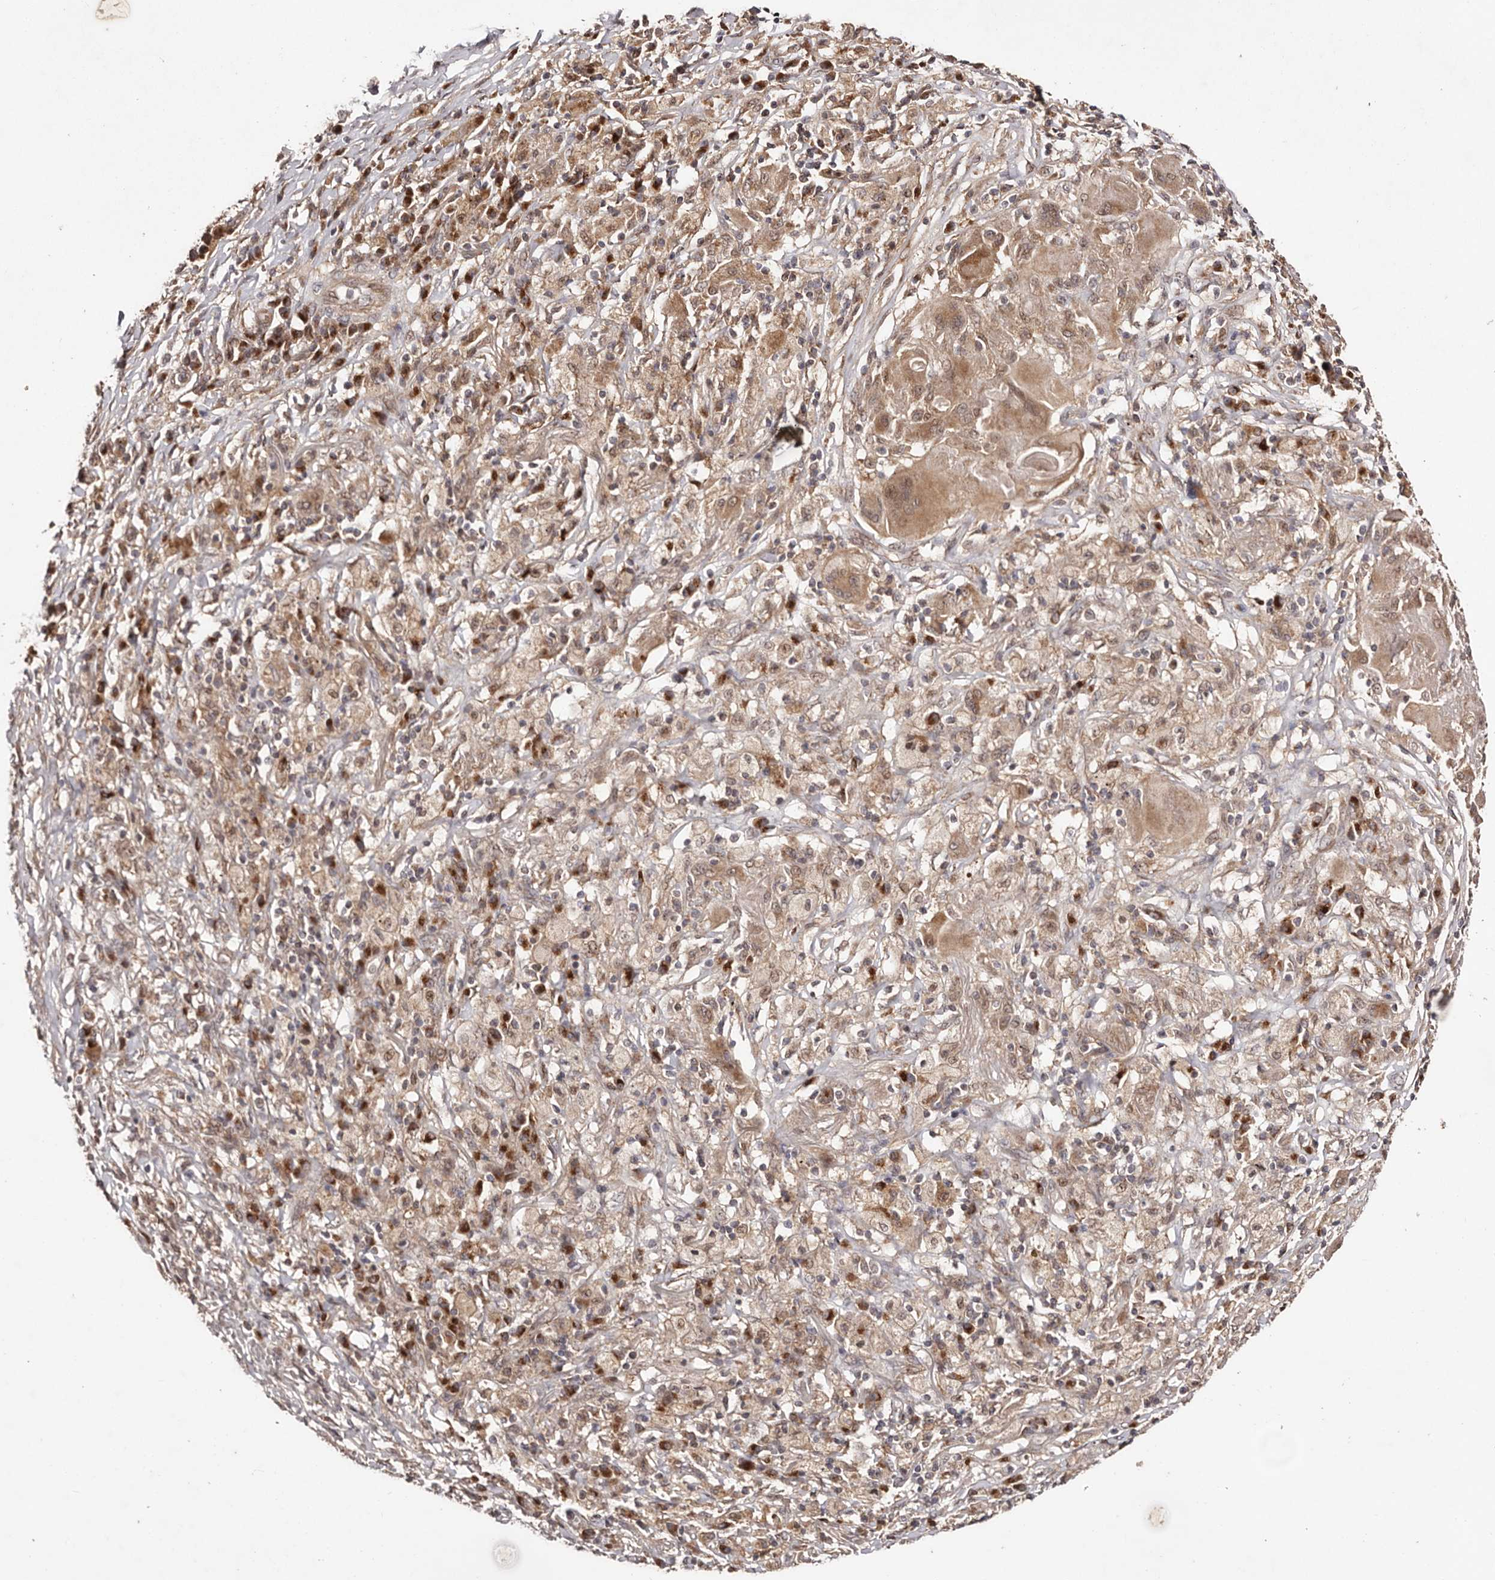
{"staining": {"intensity": "moderate", "quantity": ">75%", "location": "cytoplasmic/membranous"}, "tissue": "lung cancer", "cell_type": "Tumor cells", "image_type": "cancer", "snomed": [{"axis": "morphology", "description": "Squamous cell carcinoma, NOS"}, {"axis": "topography", "description": "Lung"}], "caption": "Lung cancer stained with IHC exhibits moderate cytoplasmic/membranous staining in about >75% of tumor cells.", "gene": "EGR3", "patient": {"sex": "male", "age": 61}}